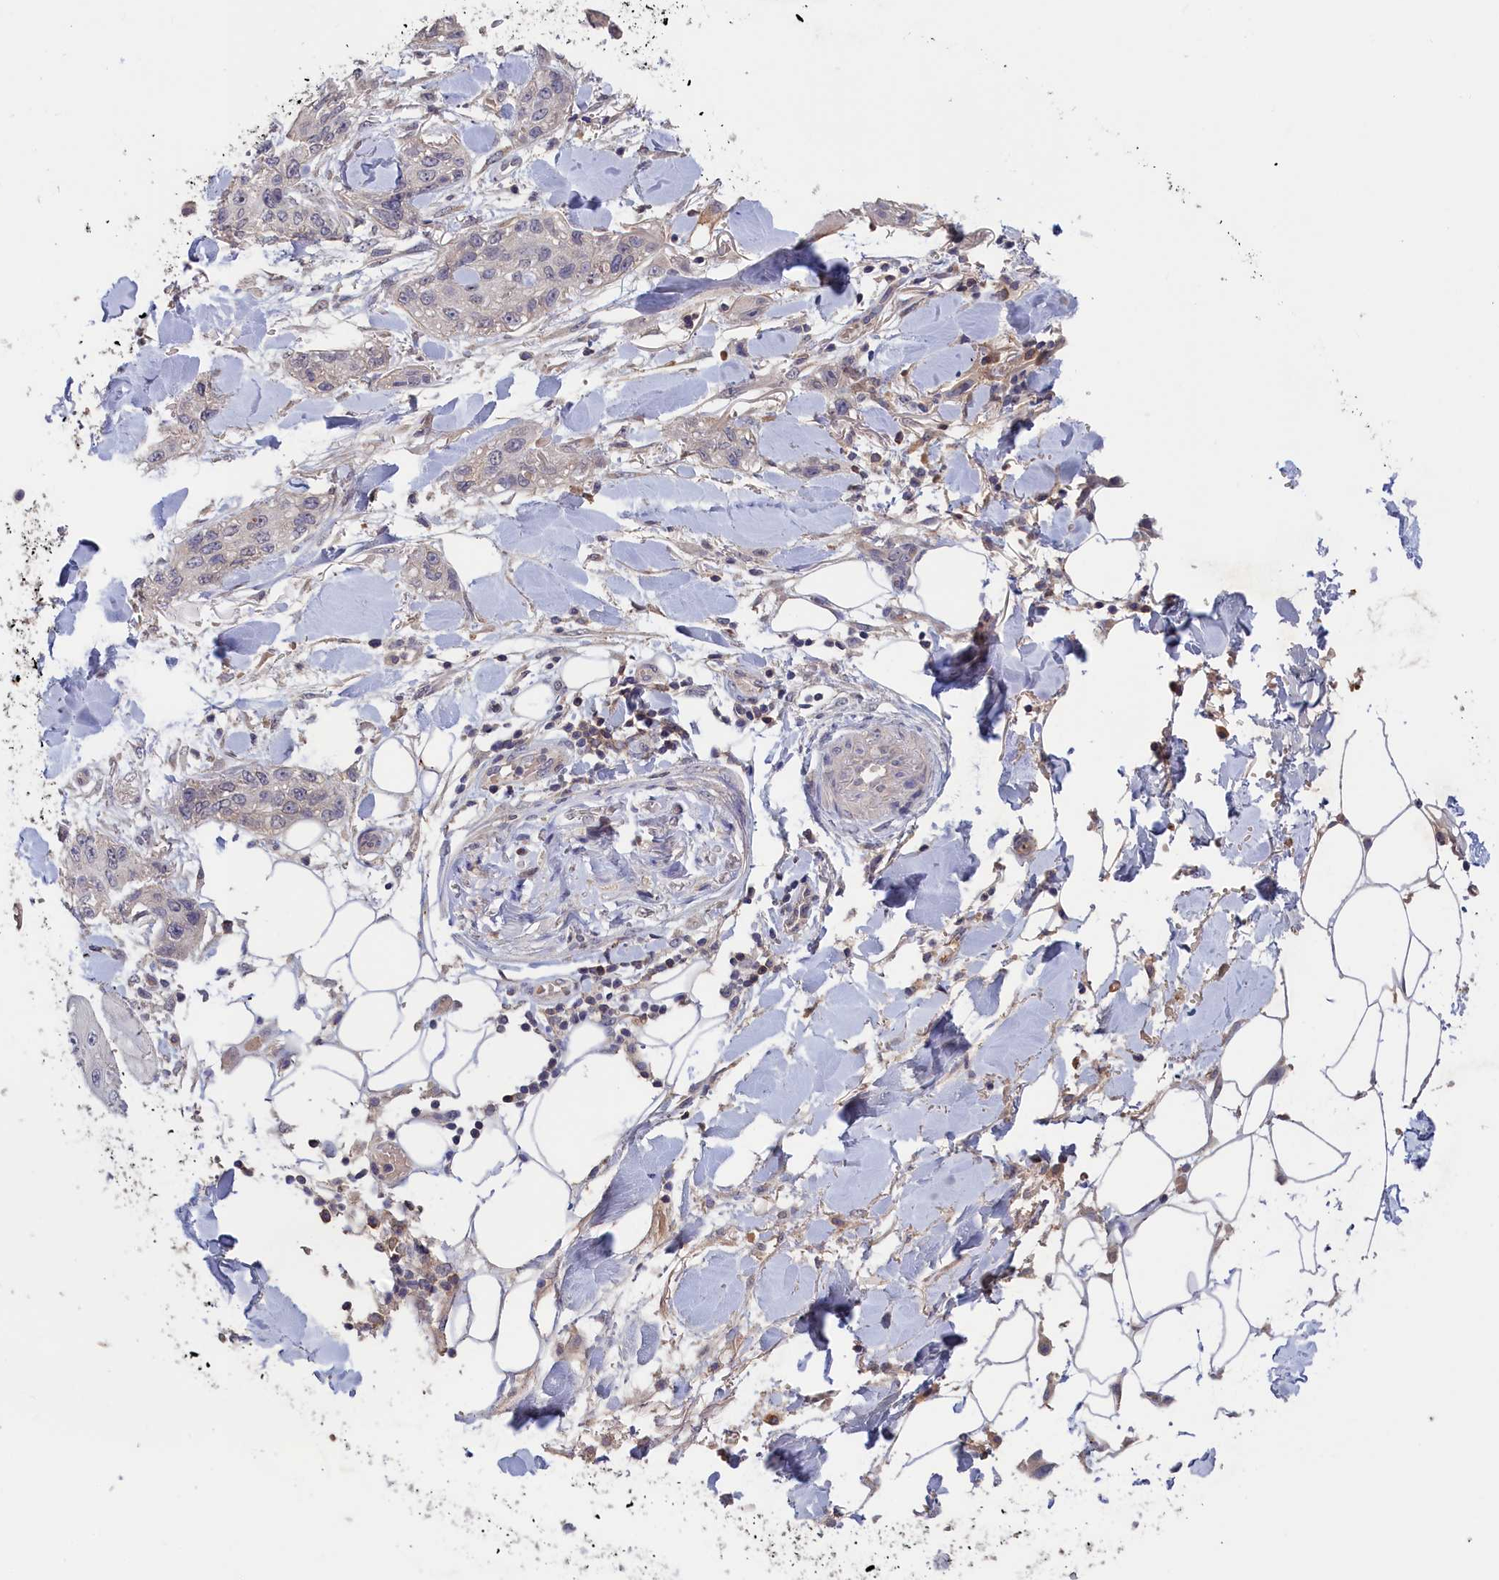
{"staining": {"intensity": "negative", "quantity": "none", "location": "none"}, "tissue": "skin cancer", "cell_type": "Tumor cells", "image_type": "cancer", "snomed": [{"axis": "morphology", "description": "Normal tissue, NOS"}, {"axis": "morphology", "description": "Squamous cell carcinoma, NOS"}, {"axis": "topography", "description": "Skin"}], "caption": "The histopathology image displays no staining of tumor cells in squamous cell carcinoma (skin).", "gene": "CELF5", "patient": {"sex": "male", "age": 72}}